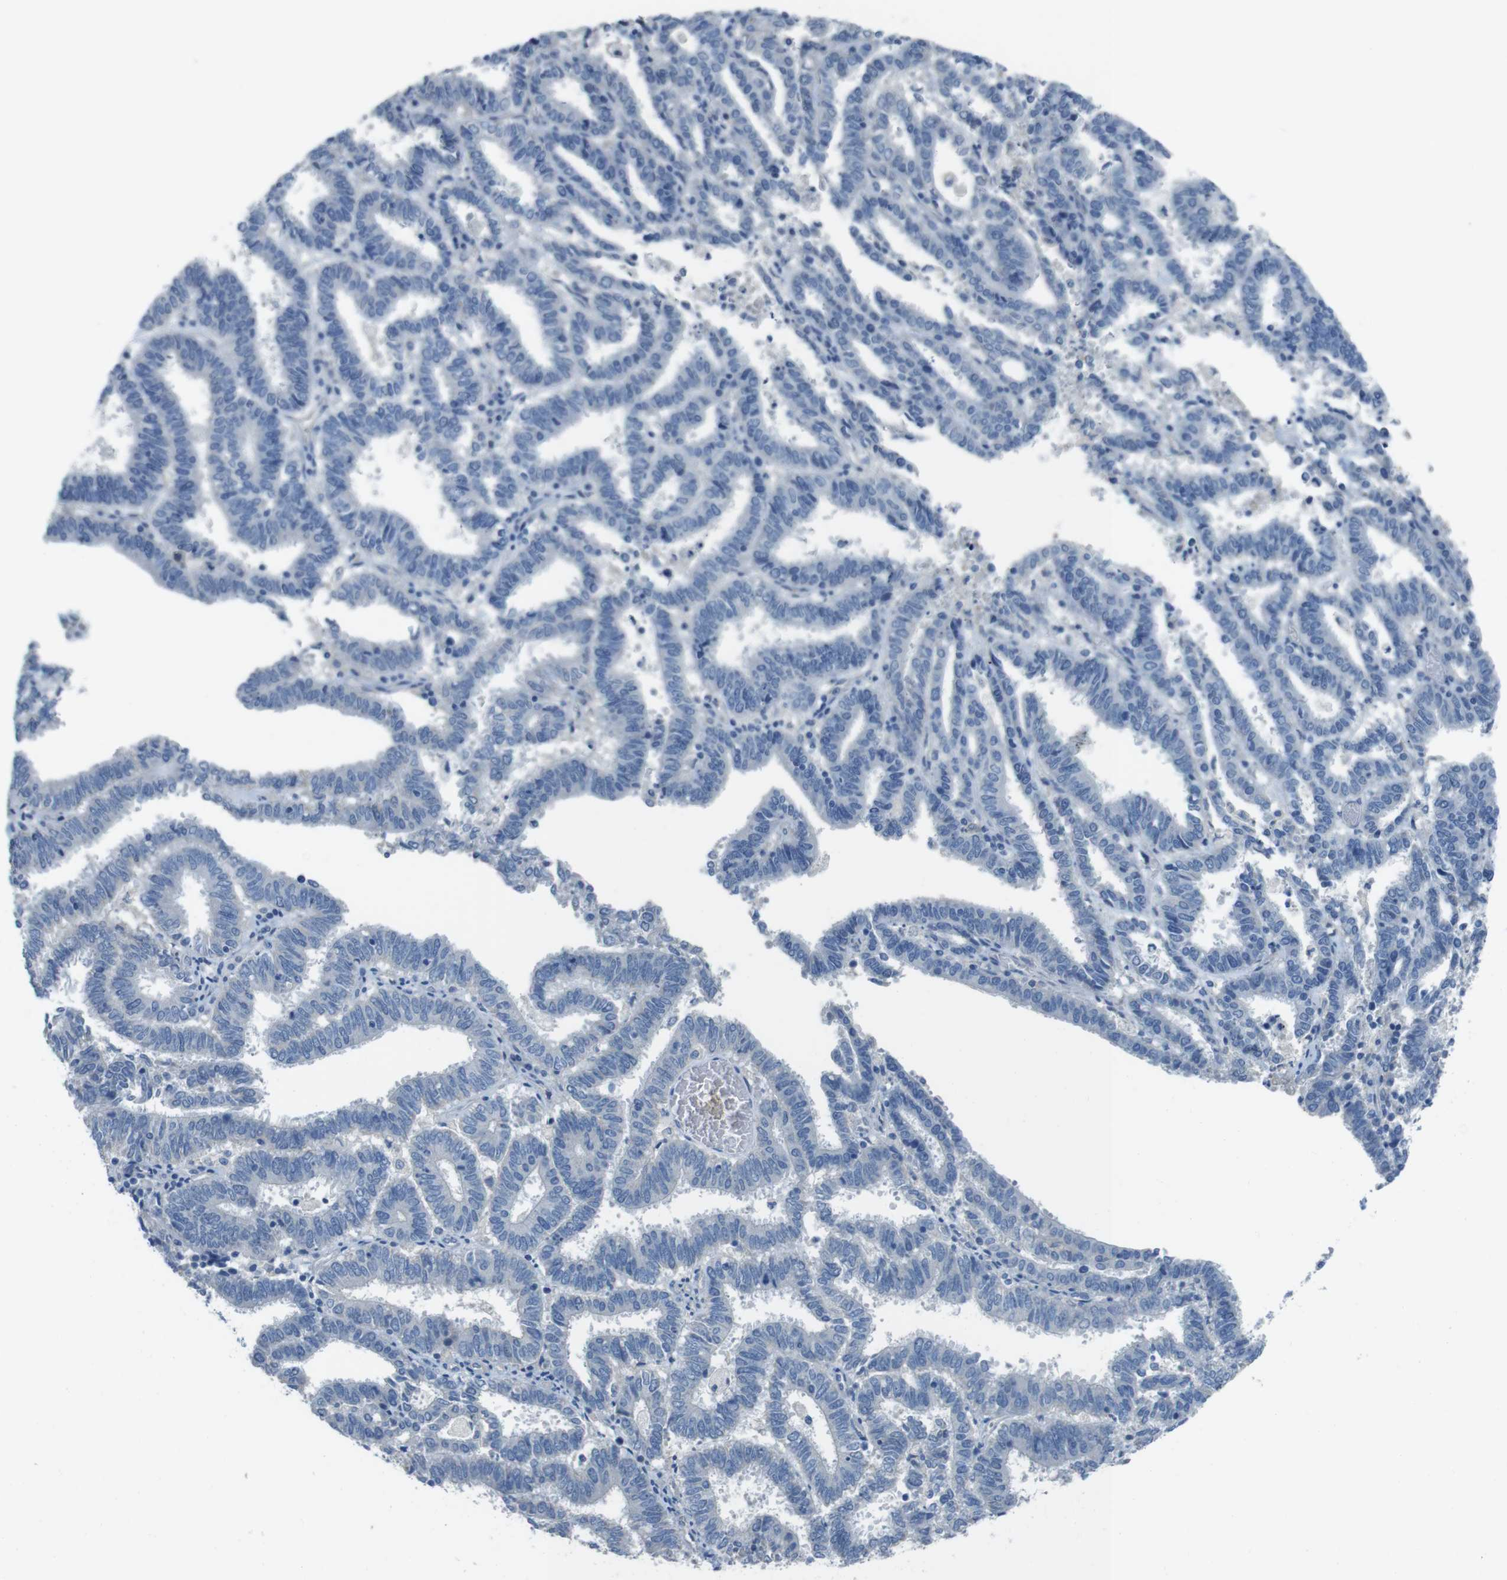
{"staining": {"intensity": "negative", "quantity": "none", "location": "none"}, "tissue": "endometrial cancer", "cell_type": "Tumor cells", "image_type": "cancer", "snomed": [{"axis": "morphology", "description": "Adenocarcinoma, NOS"}, {"axis": "topography", "description": "Uterus"}], "caption": "Tumor cells are negative for brown protein staining in endometrial adenocarcinoma. (DAB (3,3'-diaminobenzidine) immunohistochemistry (IHC), high magnification).", "gene": "CYP2C8", "patient": {"sex": "female", "age": 83}}